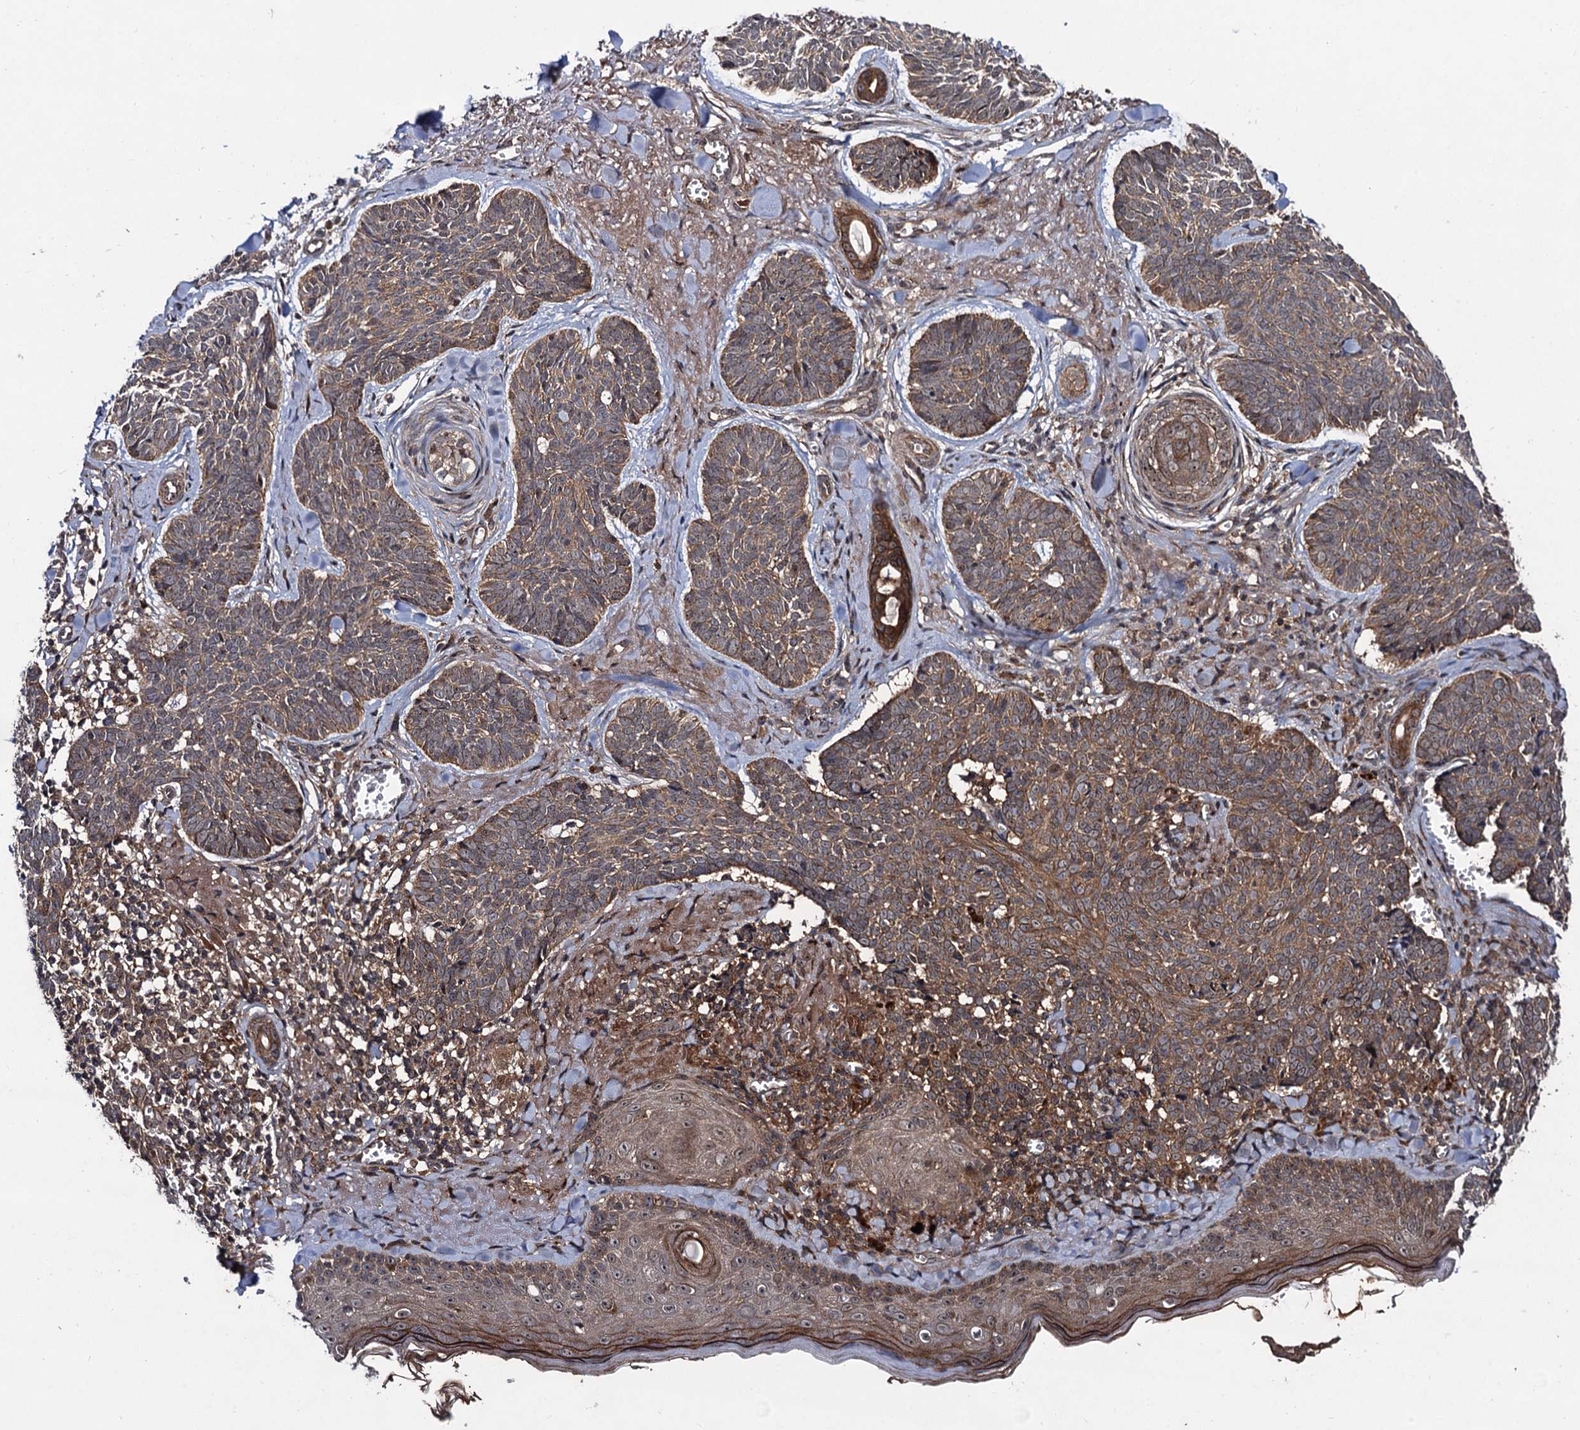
{"staining": {"intensity": "moderate", "quantity": ">75%", "location": "cytoplasmic/membranous"}, "tissue": "skin cancer", "cell_type": "Tumor cells", "image_type": "cancer", "snomed": [{"axis": "morphology", "description": "Basal cell carcinoma"}, {"axis": "topography", "description": "Skin"}], "caption": "Immunohistochemical staining of skin cancer shows moderate cytoplasmic/membranous protein positivity in approximately >75% of tumor cells. Using DAB (brown) and hematoxylin (blue) stains, captured at high magnification using brightfield microscopy.", "gene": "KXD1", "patient": {"sex": "female", "age": 74}}